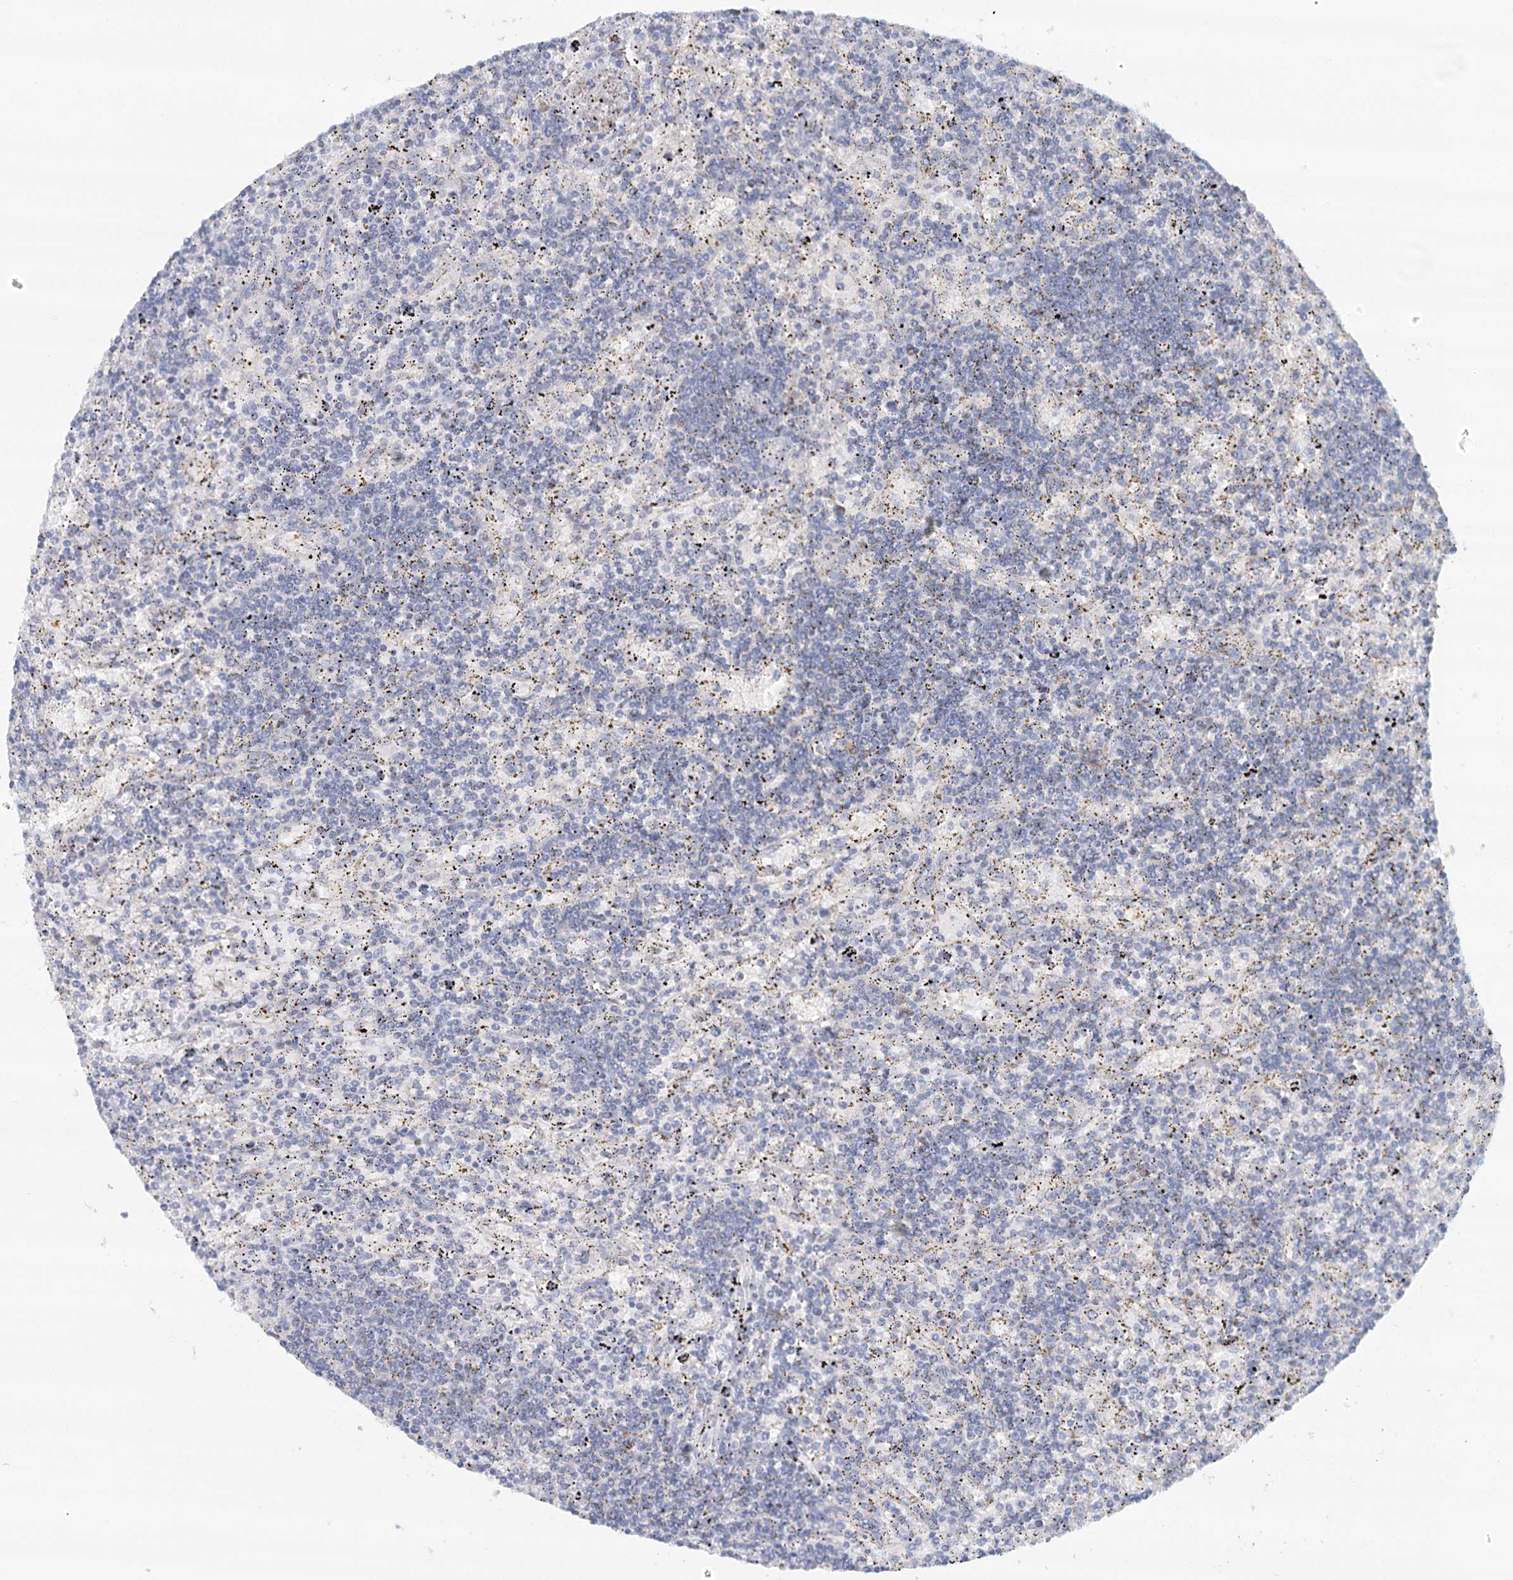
{"staining": {"intensity": "negative", "quantity": "none", "location": "none"}, "tissue": "lymphoma", "cell_type": "Tumor cells", "image_type": "cancer", "snomed": [{"axis": "morphology", "description": "Malignant lymphoma, non-Hodgkin's type, Low grade"}, {"axis": "topography", "description": "Spleen"}], "caption": "Immunohistochemical staining of human low-grade malignant lymphoma, non-Hodgkin's type reveals no significant positivity in tumor cells.", "gene": "RBM43", "patient": {"sex": "male", "age": 76}}